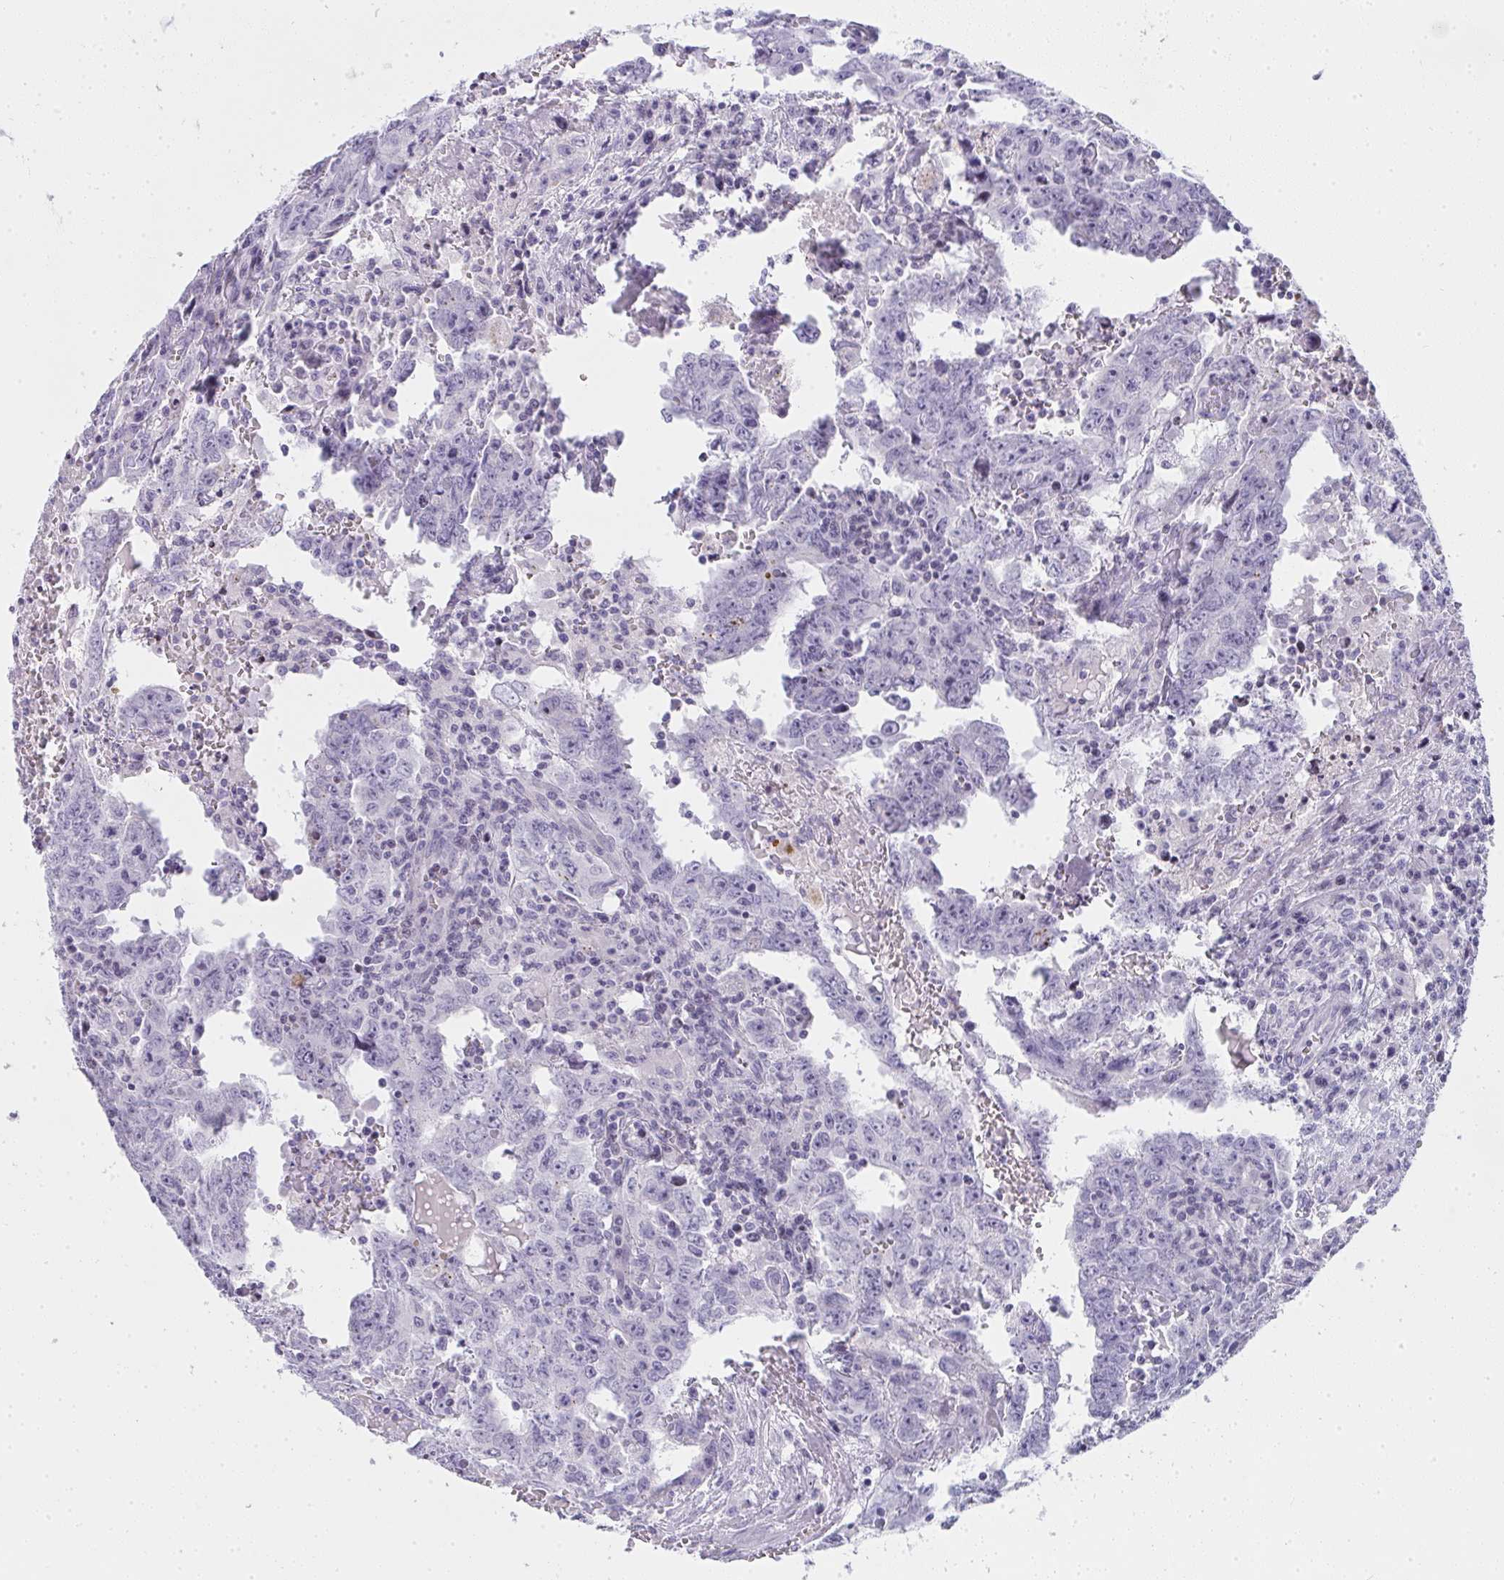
{"staining": {"intensity": "negative", "quantity": "none", "location": "none"}, "tissue": "testis cancer", "cell_type": "Tumor cells", "image_type": "cancer", "snomed": [{"axis": "morphology", "description": "Carcinoma, Embryonal, NOS"}, {"axis": "topography", "description": "Testis"}], "caption": "DAB (3,3'-diaminobenzidine) immunohistochemical staining of human embryonal carcinoma (testis) reveals no significant positivity in tumor cells. (Stains: DAB immunohistochemistry with hematoxylin counter stain, Microscopy: brightfield microscopy at high magnification).", "gene": "ZNF182", "patient": {"sex": "male", "age": 22}}